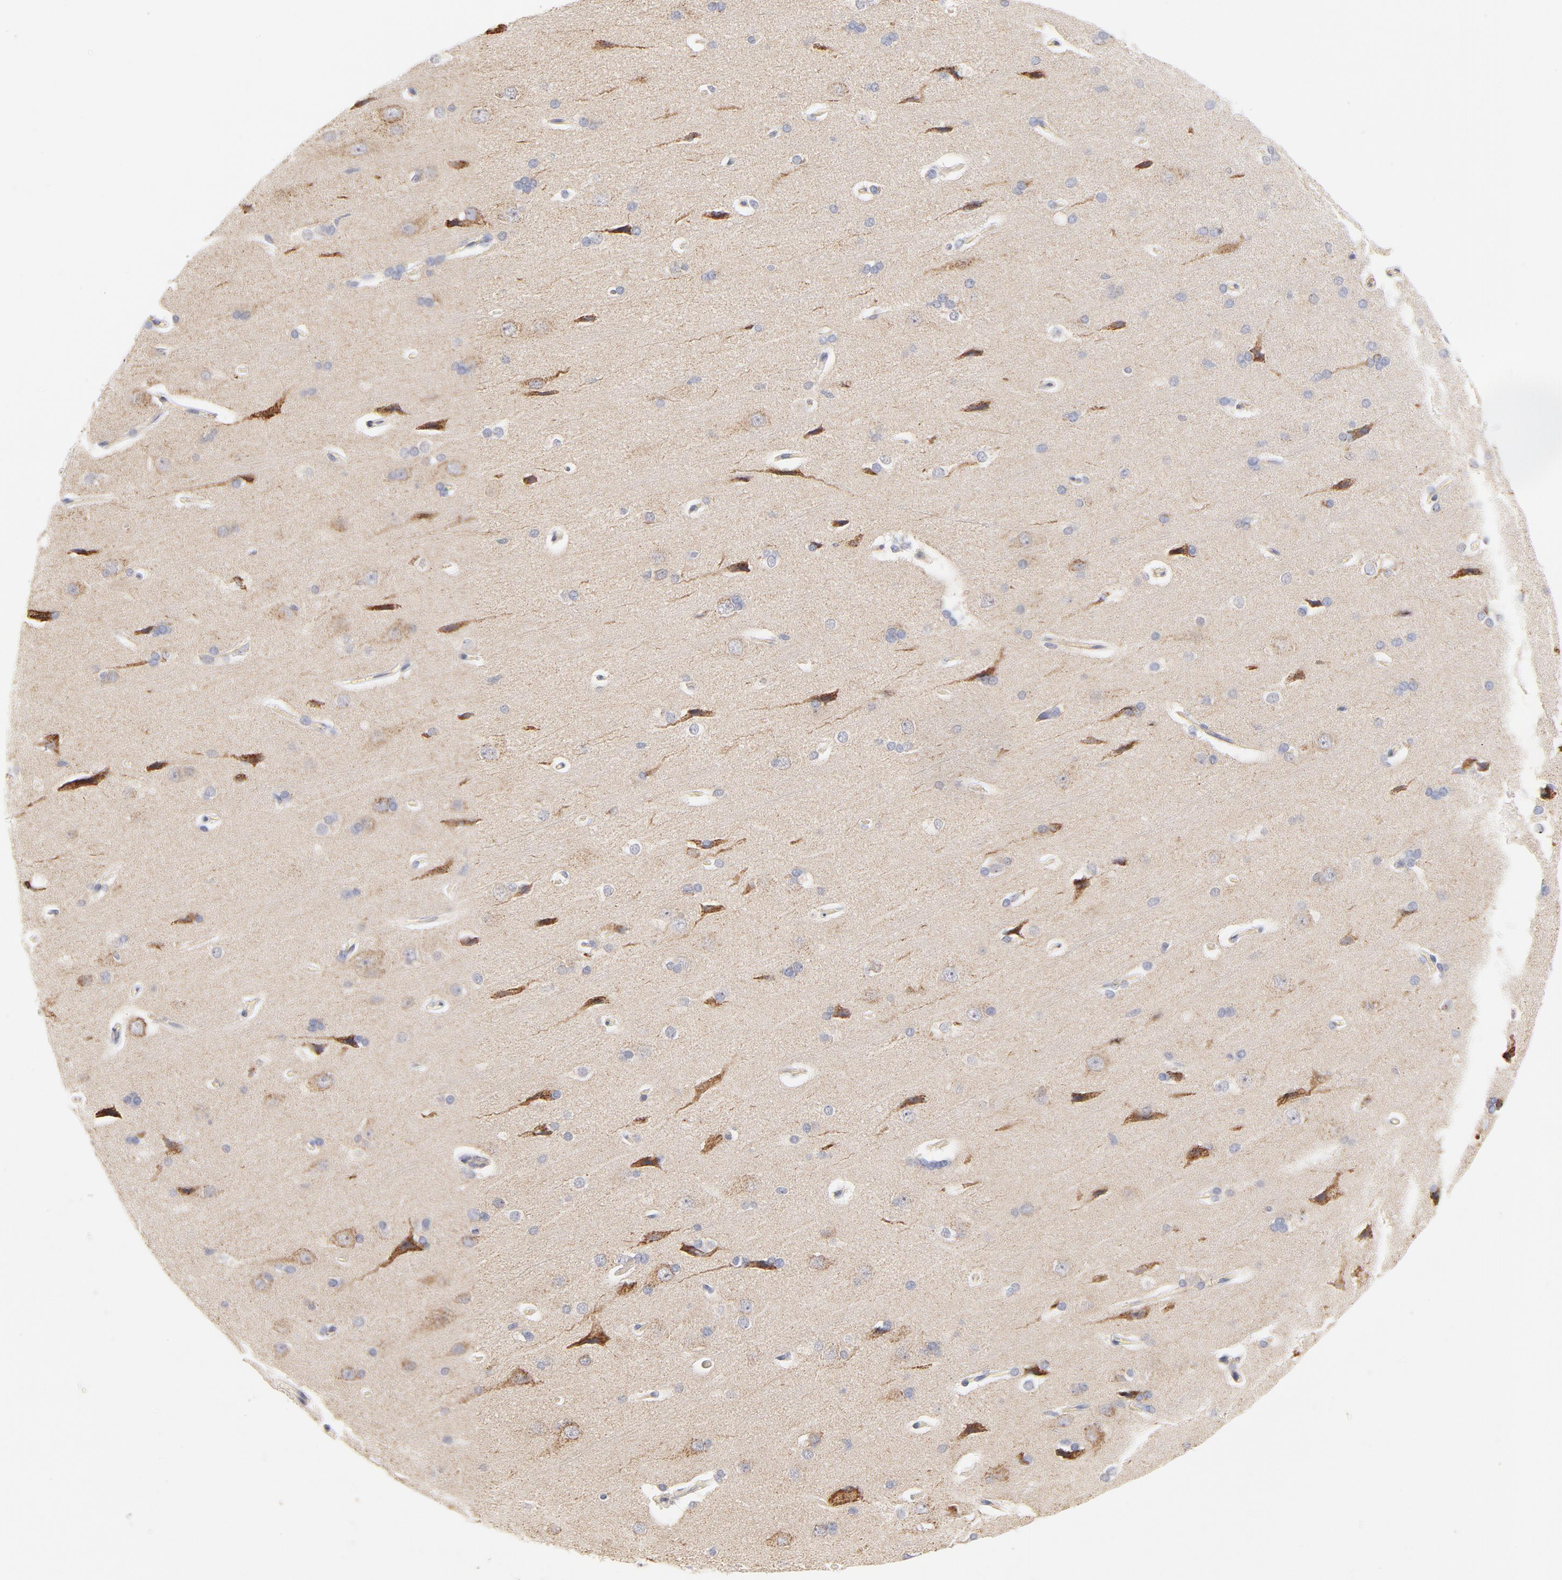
{"staining": {"intensity": "negative", "quantity": "none", "location": "none"}, "tissue": "cerebral cortex", "cell_type": "Endothelial cells", "image_type": "normal", "snomed": [{"axis": "morphology", "description": "Normal tissue, NOS"}, {"axis": "topography", "description": "Cerebral cortex"}], "caption": "Endothelial cells show no significant protein staining in normal cerebral cortex. (DAB (3,3'-diaminobenzidine) immunohistochemistry visualized using brightfield microscopy, high magnification).", "gene": "MTERF2", "patient": {"sex": "male", "age": 62}}